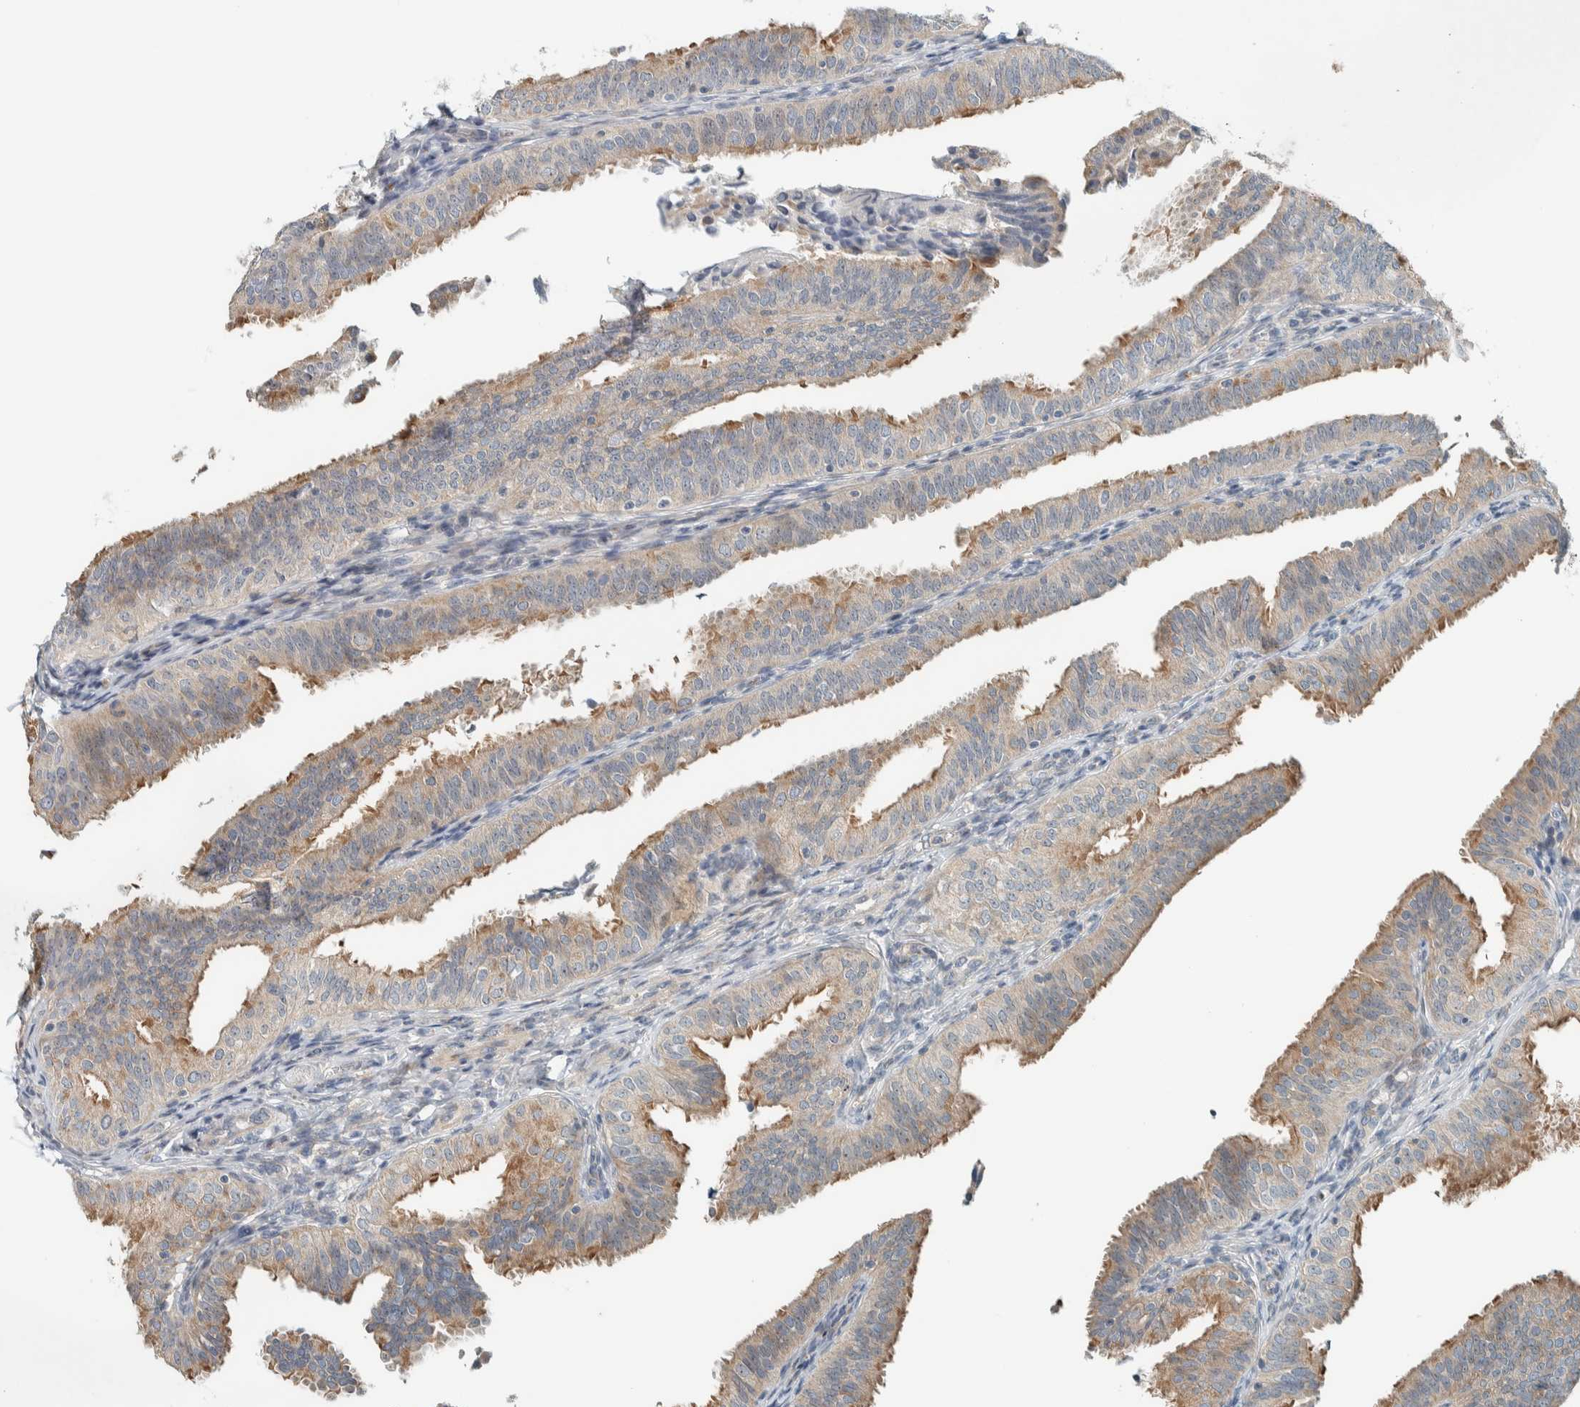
{"staining": {"intensity": "moderate", "quantity": "25%-75%", "location": "cytoplasmic/membranous"}, "tissue": "fallopian tube", "cell_type": "Glandular cells", "image_type": "normal", "snomed": [{"axis": "morphology", "description": "Normal tissue, NOS"}, {"axis": "topography", "description": "Fallopian tube"}], "caption": "Protein expression analysis of unremarkable fallopian tube shows moderate cytoplasmic/membranous staining in about 25%-75% of glandular cells.", "gene": "SLFN12L", "patient": {"sex": "female", "age": 35}}